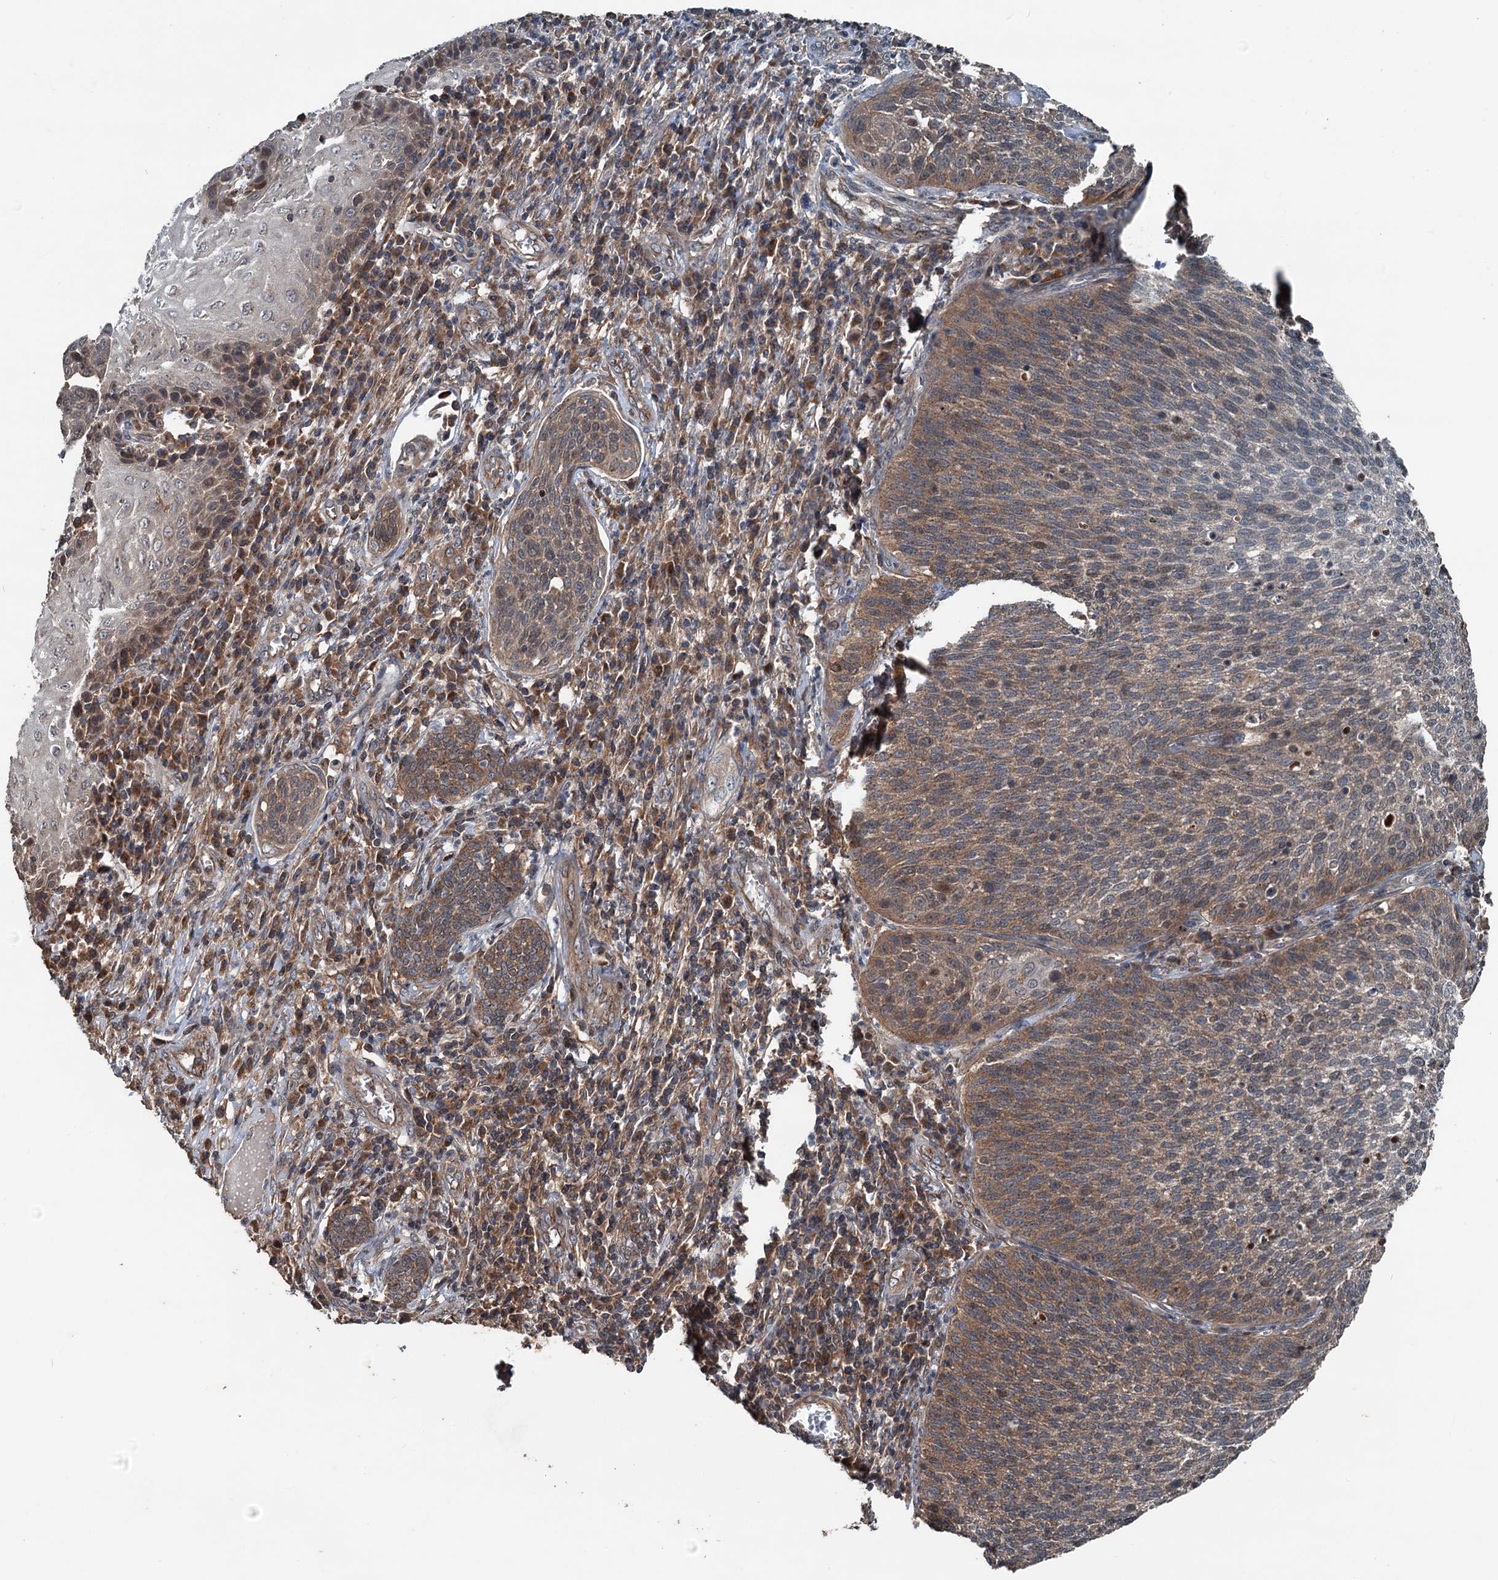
{"staining": {"intensity": "moderate", "quantity": ">75%", "location": "cytoplasmic/membranous"}, "tissue": "cervical cancer", "cell_type": "Tumor cells", "image_type": "cancer", "snomed": [{"axis": "morphology", "description": "Squamous cell carcinoma, NOS"}, {"axis": "topography", "description": "Cervix"}], "caption": "Protein staining demonstrates moderate cytoplasmic/membranous positivity in about >75% of tumor cells in cervical cancer (squamous cell carcinoma).", "gene": "TEDC1", "patient": {"sex": "female", "age": 34}}